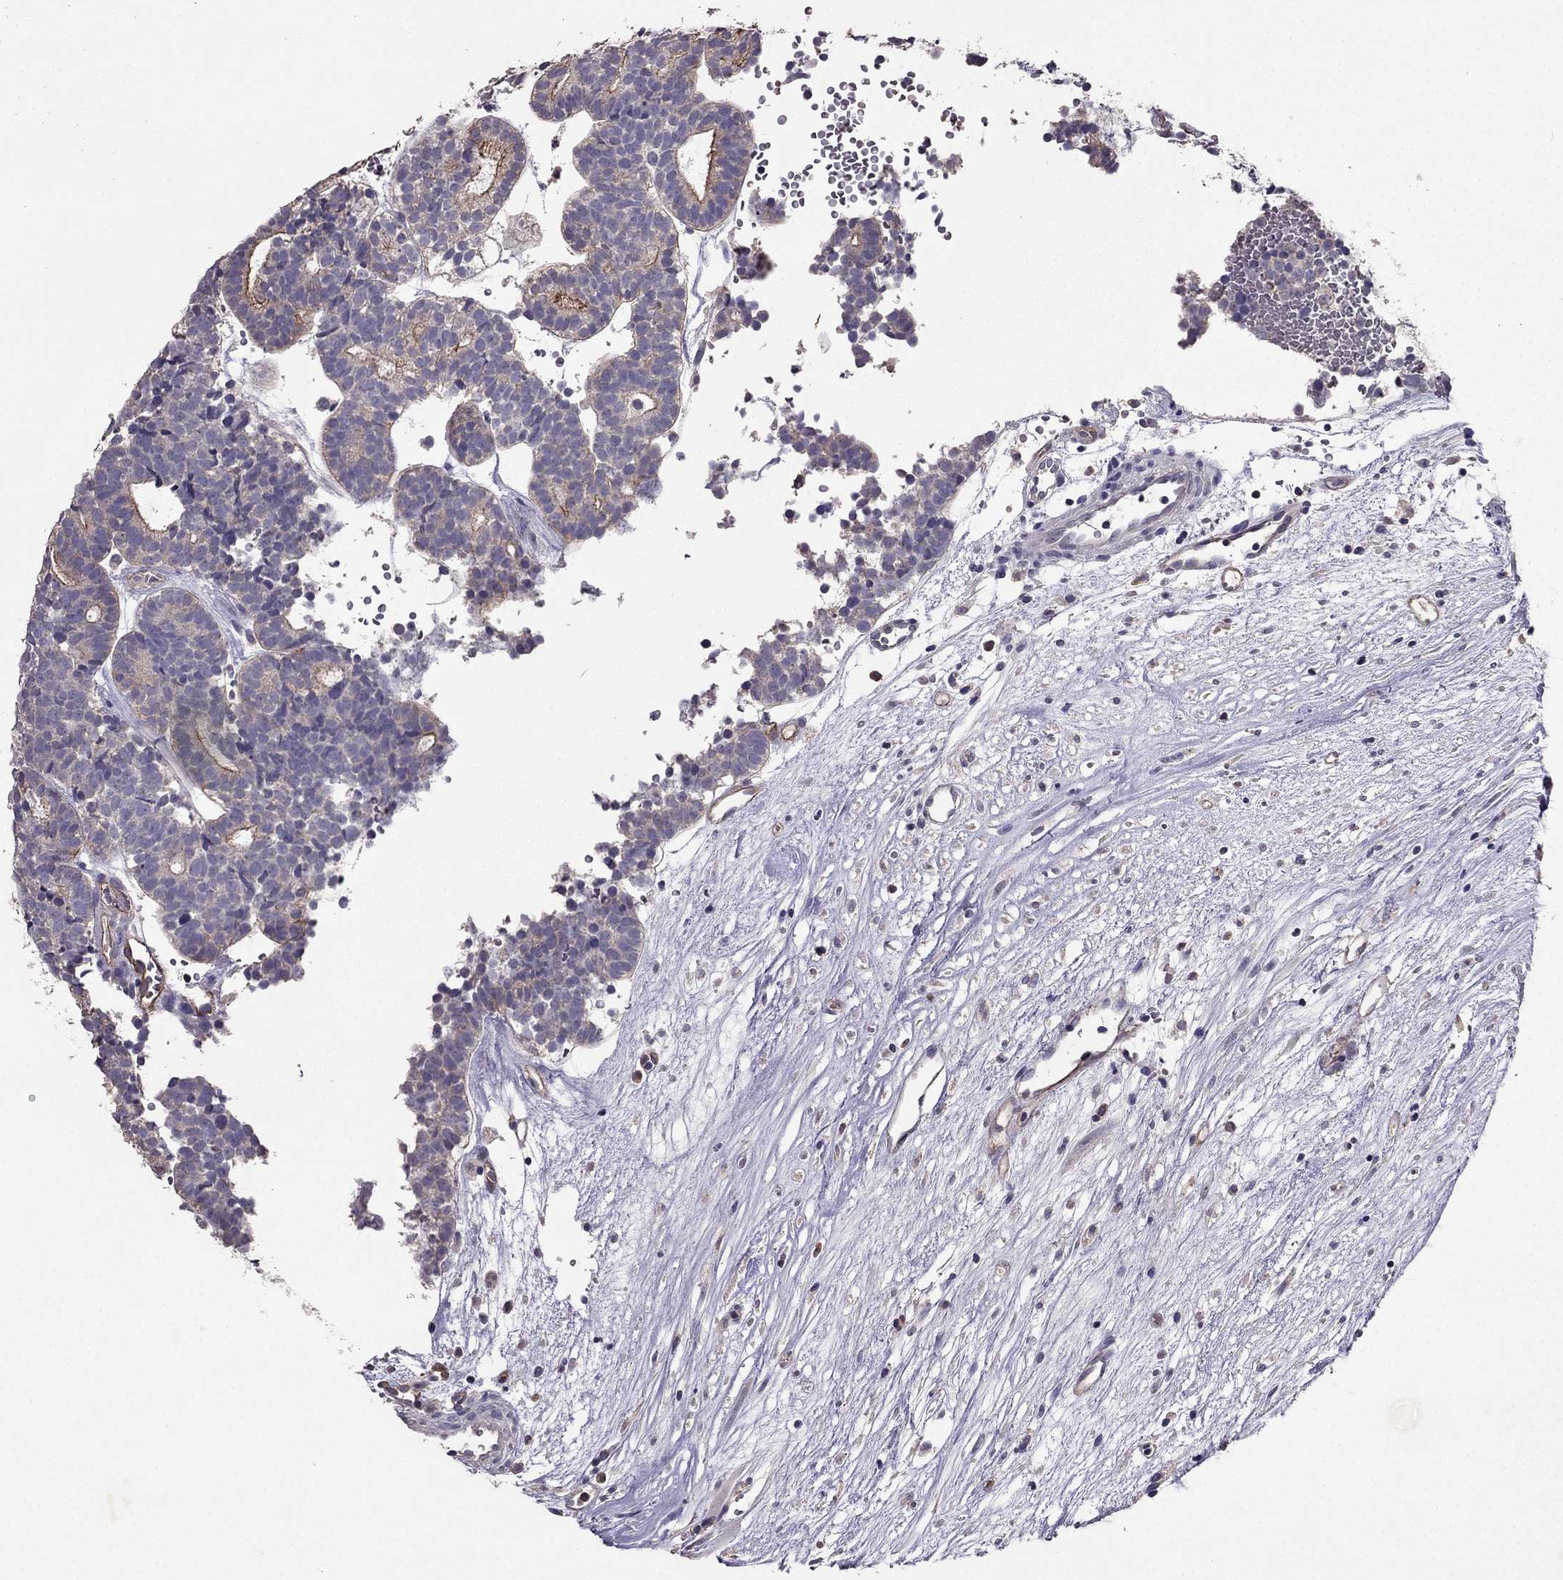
{"staining": {"intensity": "moderate", "quantity": "<25%", "location": "cytoplasmic/membranous"}, "tissue": "head and neck cancer", "cell_type": "Tumor cells", "image_type": "cancer", "snomed": [{"axis": "morphology", "description": "Adenocarcinoma, NOS"}, {"axis": "topography", "description": "Head-Neck"}], "caption": "A photomicrograph of head and neck cancer stained for a protein displays moderate cytoplasmic/membranous brown staining in tumor cells. The protein is shown in brown color, while the nuclei are stained blue.", "gene": "RFLNB", "patient": {"sex": "female", "age": 81}}